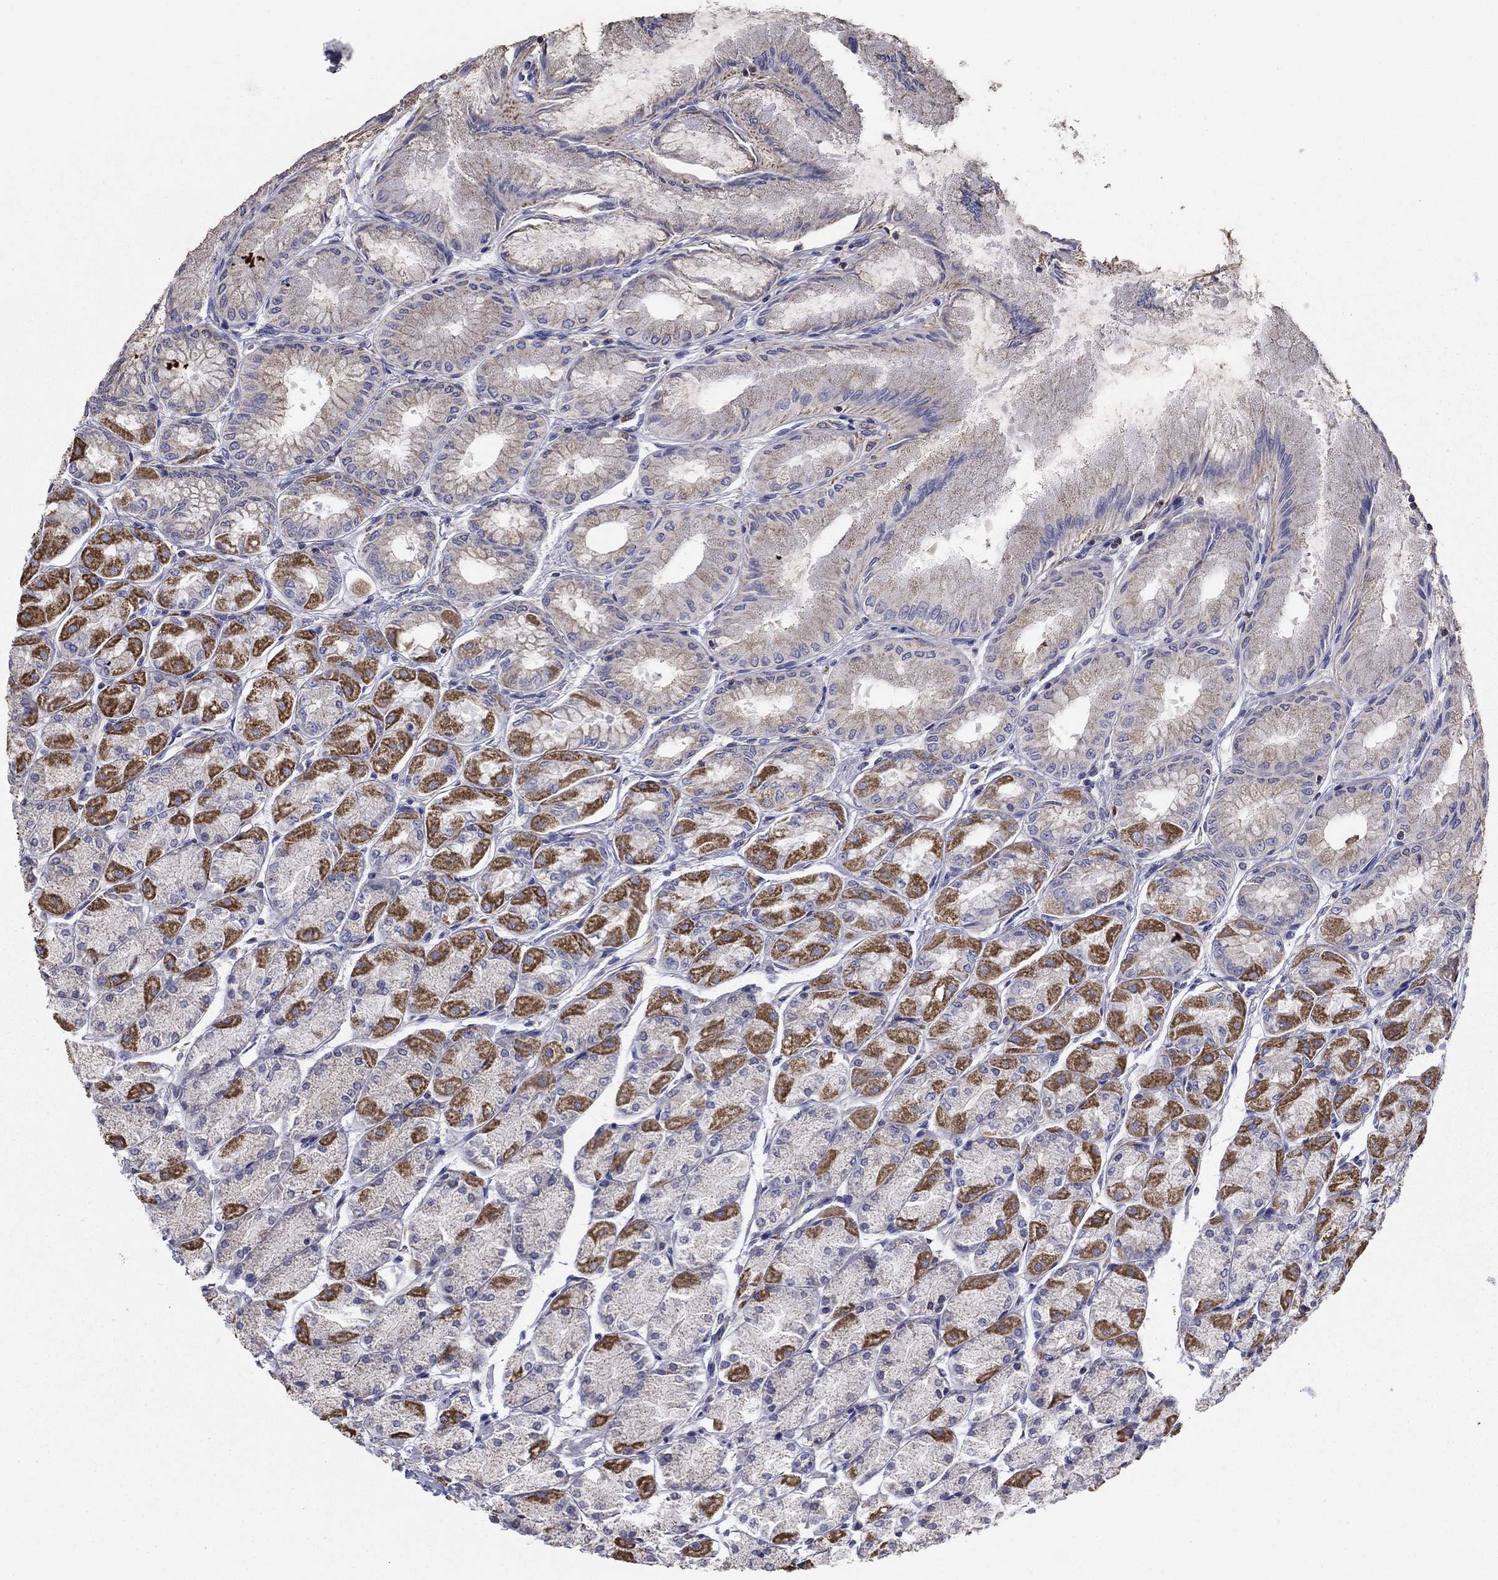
{"staining": {"intensity": "strong", "quantity": "<25%", "location": "cytoplasmic/membranous"}, "tissue": "stomach", "cell_type": "Glandular cells", "image_type": "normal", "snomed": [{"axis": "morphology", "description": "Normal tissue, NOS"}, {"axis": "topography", "description": "Stomach, upper"}], "caption": "This photomicrograph exhibits immunohistochemistry staining of normal human stomach, with medium strong cytoplasmic/membranous expression in about <25% of glandular cells.", "gene": "NME5", "patient": {"sex": "male", "age": 60}}